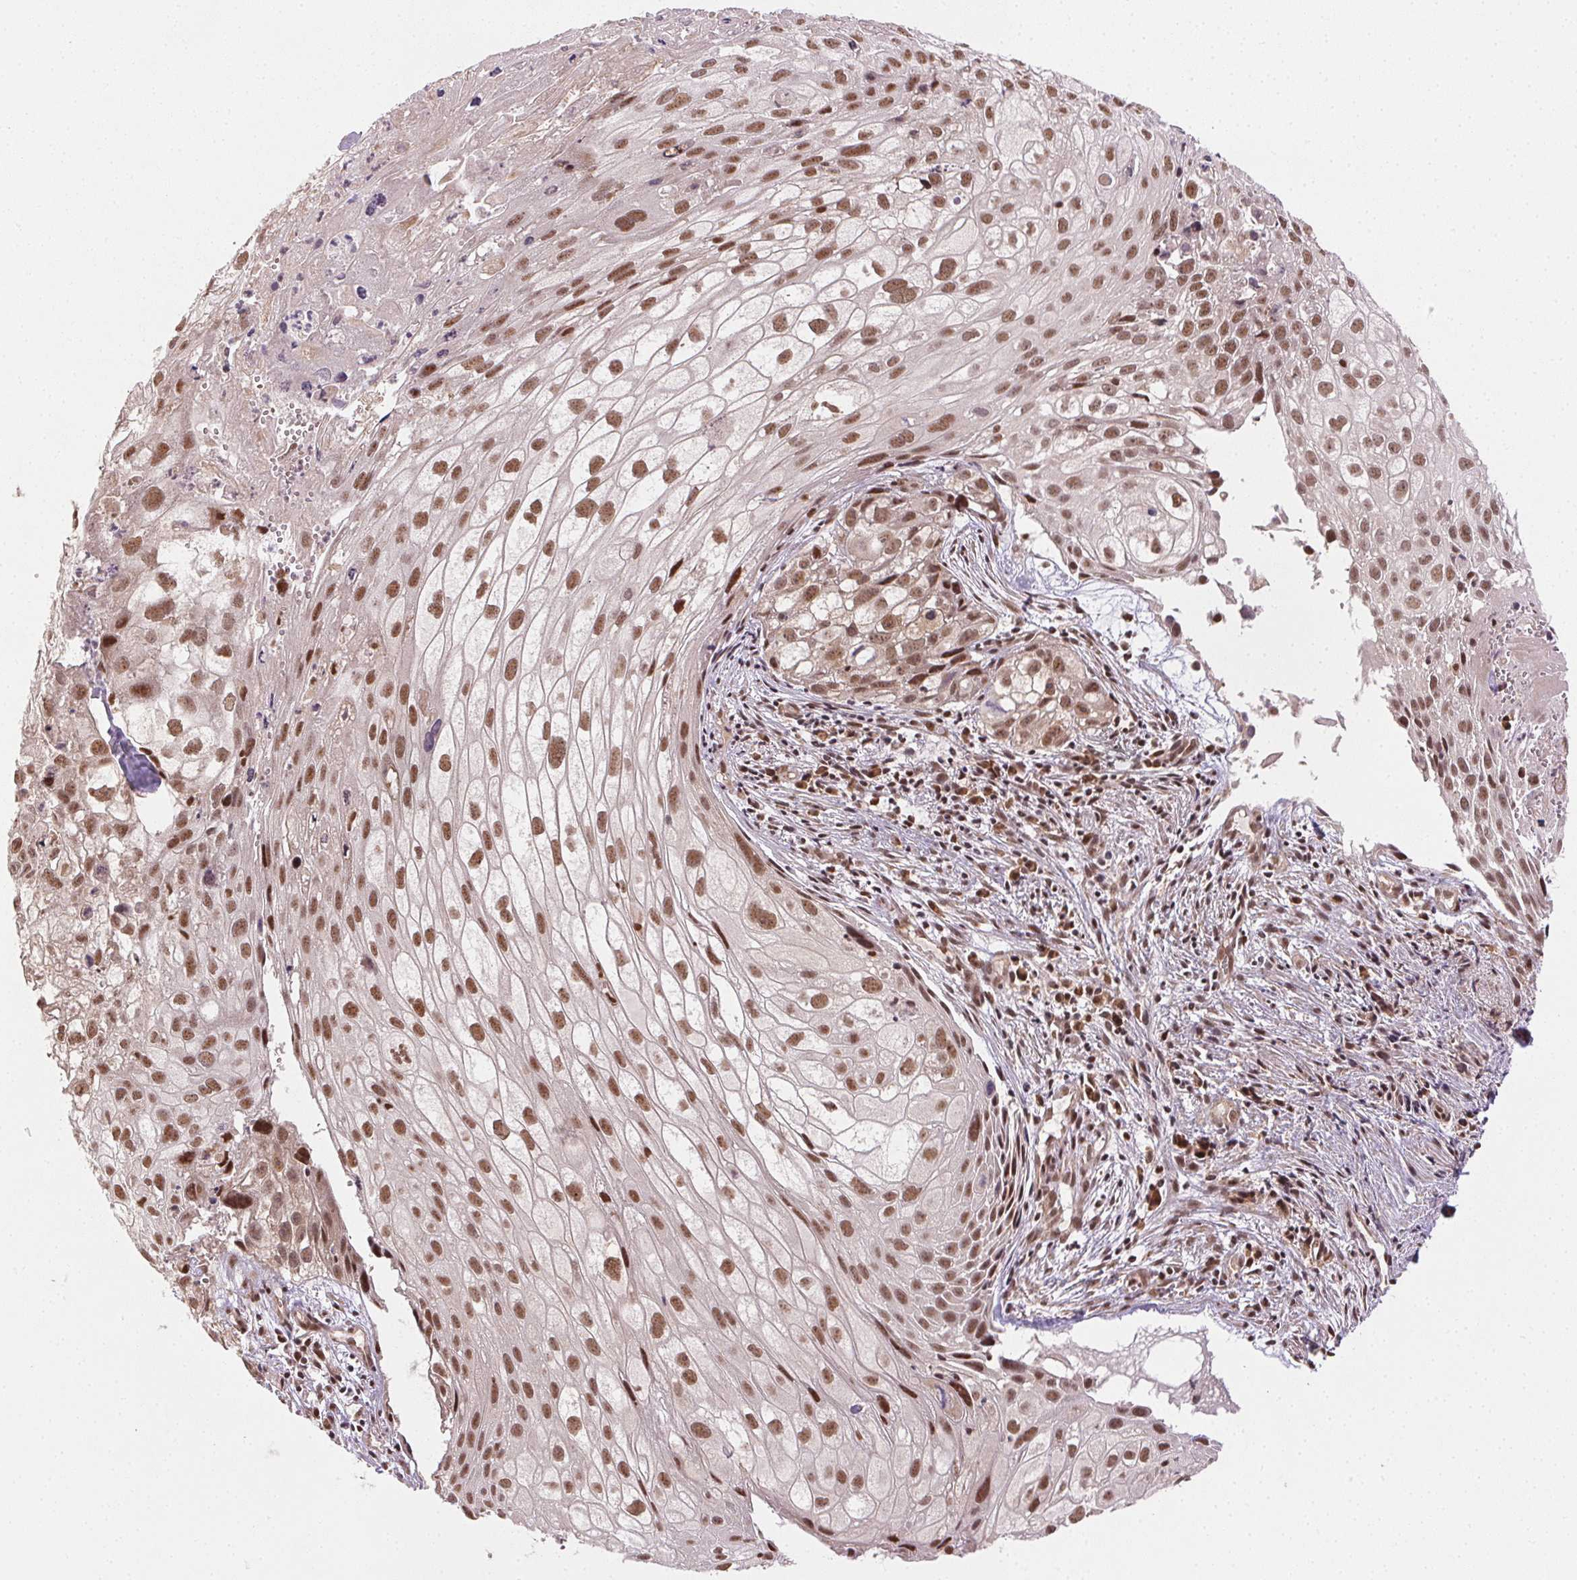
{"staining": {"intensity": "moderate", "quantity": ">75%", "location": "nuclear"}, "tissue": "cervical cancer", "cell_type": "Tumor cells", "image_type": "cancer", "snomed": [{"axis": "morphology", "description": "Squamous cell carcinoma, NOS"}, {"axis": "topography", "description": "Cervix"}], "caption": "Protein positivity by immunohistochemistry (IHC) demonstrates moderate nuclear positivity in approximately >75% of tumor cells in cervical squamous cell carcinoma.", "gene": "TREML4", "patient": {"sex": "female", "age": 53}}